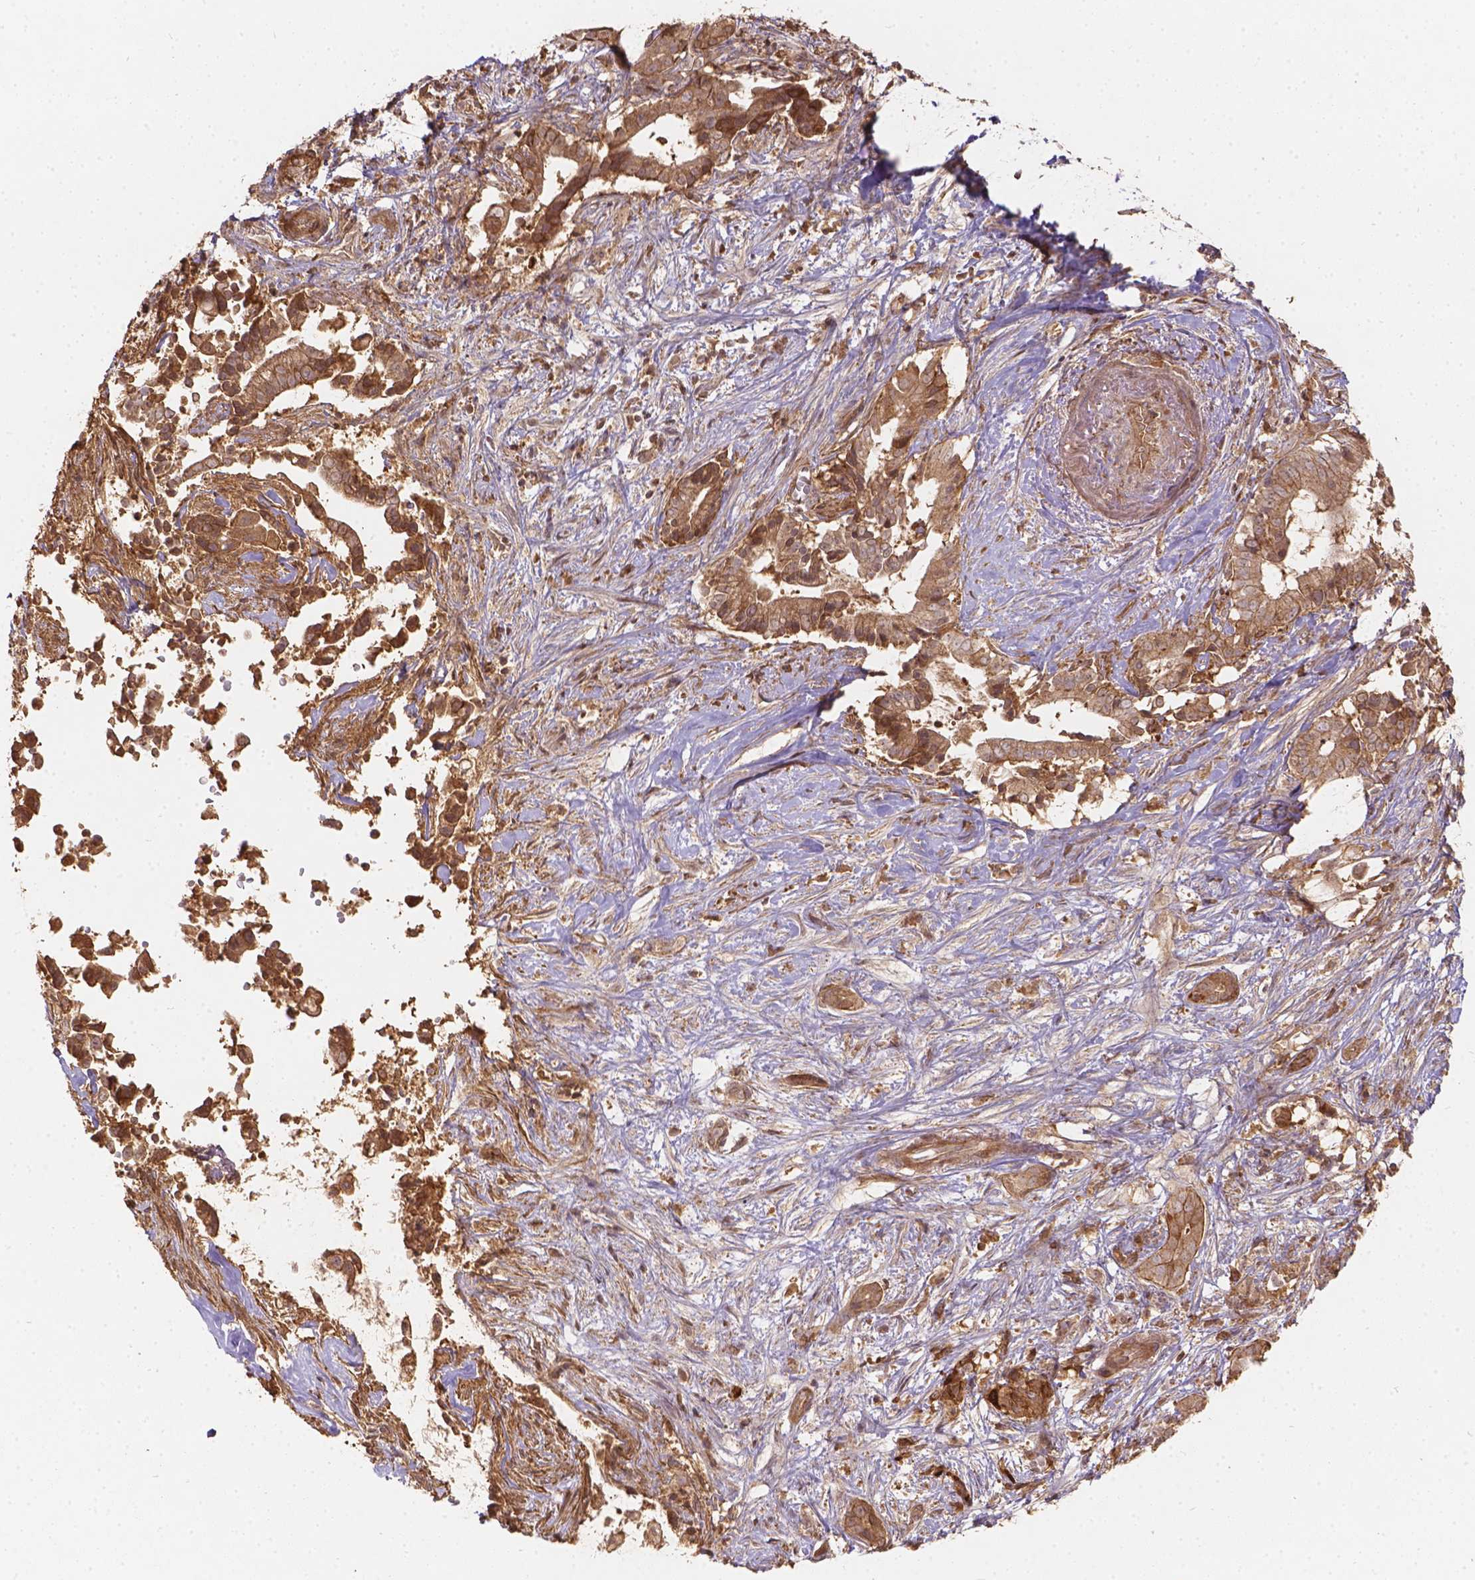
{"staining": {"intensity": "moderate", "quantity": ">75%", "location": "cytoplasmic/membranous"}, "tissue": "pancreatic cancer", "cell_type": "Tumor cells", "image_type": "cancer", "snomed": [{"axis": "morphology", "description": "Adenocarcinoma, NOS"}, {"axis": "topography", "description": "Pancreas"}], "caption": "Immunohistochemistry (IHC) of adenocarcinoma (pancreatic) exhibits medium levels of moderate cytoplasmic/membranous expression in about >75% of tumor cells.", "gene": "XPR1", "patient": {"sex": "male", "age": 61}}